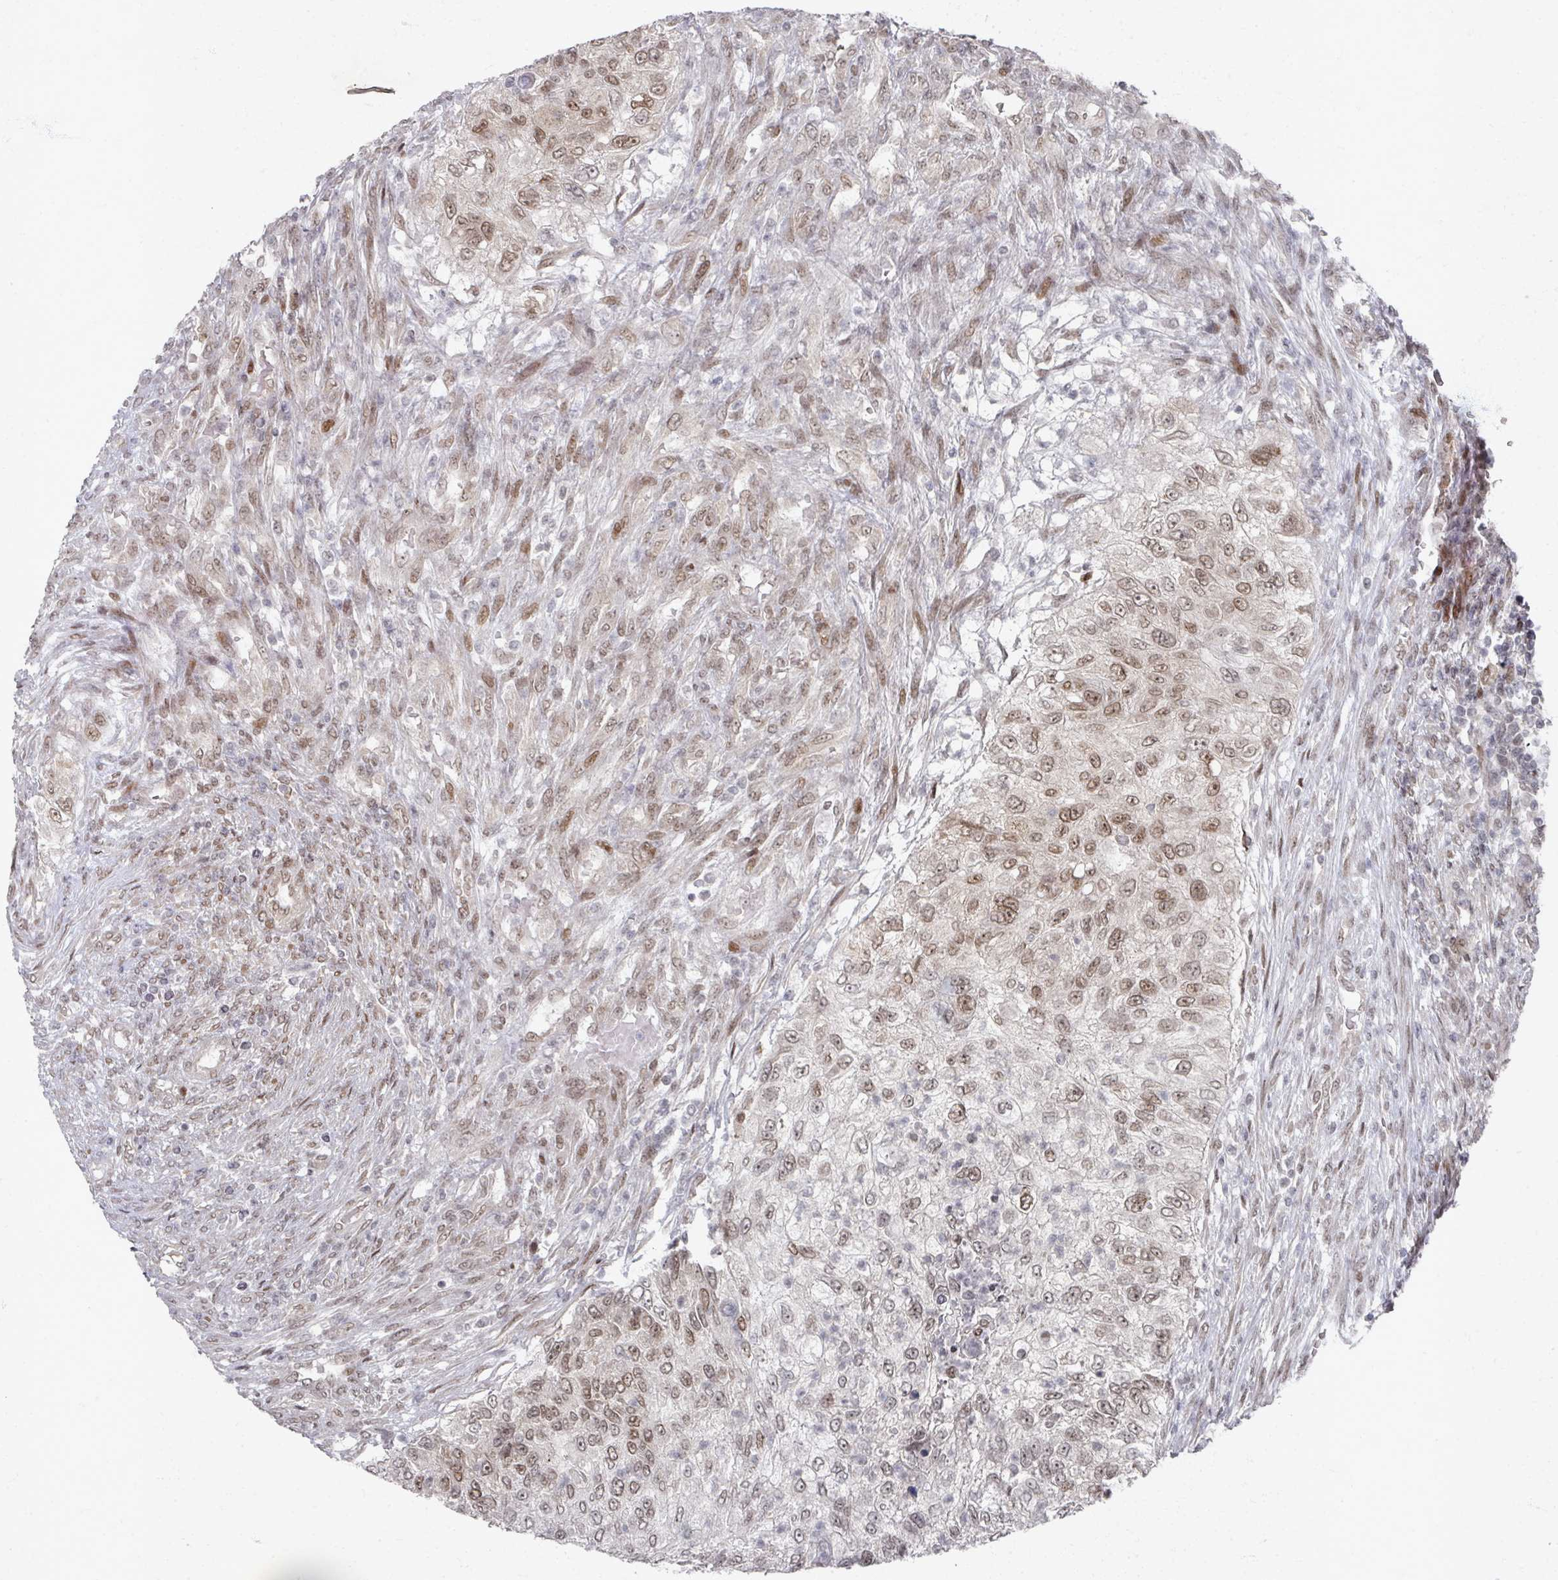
{"staining": {"intensity": "moderate", "quantity": ">75%", "location": "nuclear"}, "tissue": "urothelial cancer", "cell_type": "Tumor cells", "image_type": "cancer", "snomed": [{"axis": "morphology", "description": "Urothelial carcinoma, High grade"}, {"axis": "topography", "description": "Urinary bladder"}], "caption": "Approximately >75% of tumor cells in human urothelial cancer show moderate nuclear protein positivity as visualized by brown immunohistochemical staining.", "gene": "PSKH1", "patient": {"sex": "female", "age": 60}}